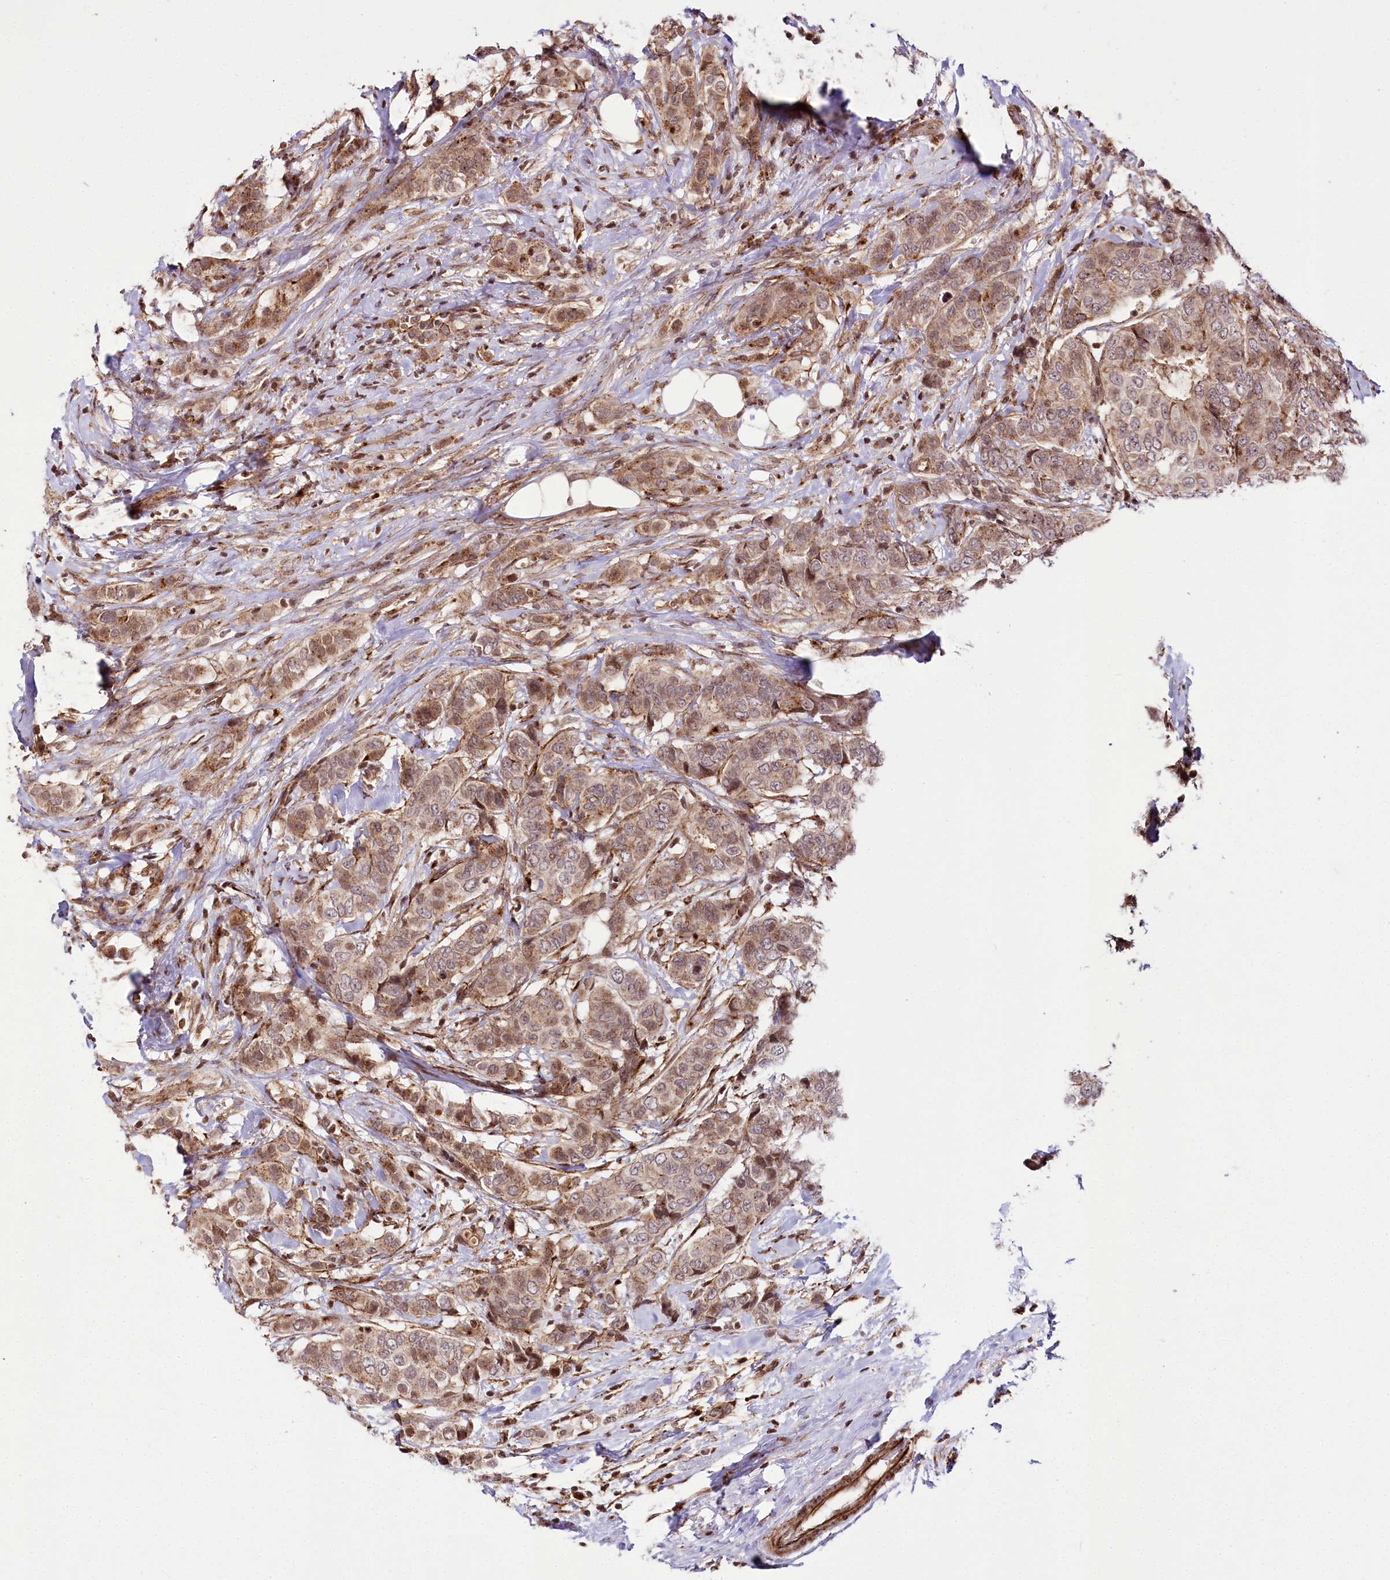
{"staining": {"intensity": "moderate", "quantity": ">75%", "location": "cytoplasmic/membranous,nuclear"}, "tissue": "breast cancer", "cell_type": "Tumor cells", "image_type": "cancer", "snomed": [{"axis": "morphology", "description": "Lobular carcinoma"}, {"axis": "topography", "description": "Breast"}], "caption": "Protein staining shows moderate cytoplasmic/membranous and nuclear expression in about >75% of tumor cells in breast cancer (lobular carcinoma). (brown staining indicates protein expression, while blue staining denotes nuclei).", "gene": "HOXC8", "patient": {"sex": "female", "age": 51}}